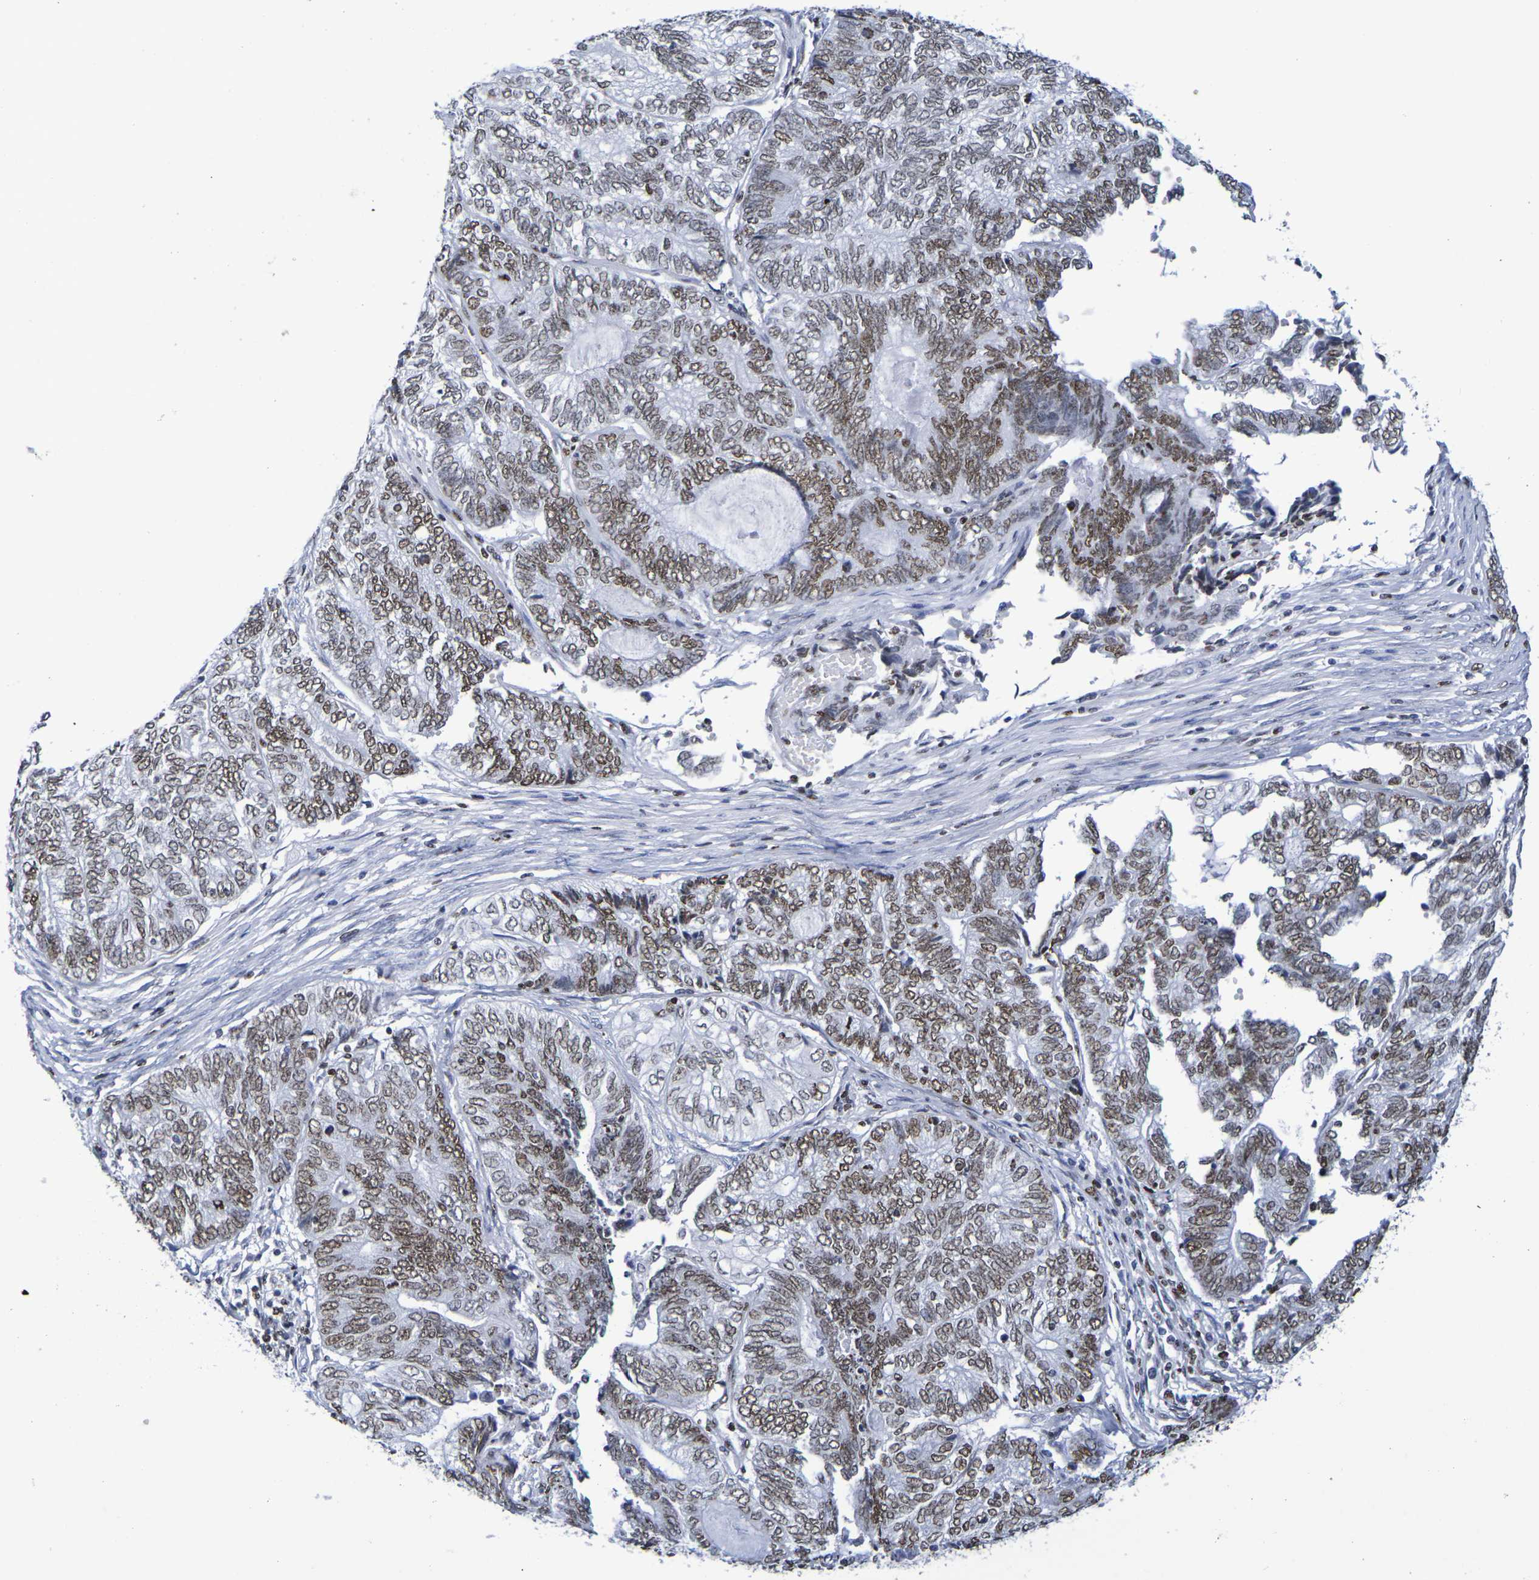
{"staining": {"intensity": "moderate", "quantity": ">75%", "location": "nuclear"}, "tissue": "endometrial cancer", "cell_type": "Tumor cells", "image_type": "cancer", "snomed": [{"axis": "morphology", "description": "Adenocarcinoma, NOS"}, {"axis": "topography", "description": "Uterus"}, {"axis": "topography", "description": "Endometrium"}], "caption": "A histopathology image of human endometrial adenocarcinoma stained for a protein demonstrates moderate nuclear brown staining in tumor cells.", "gene": "H1-5", "patient": {"sex": "female", "age": 70}}